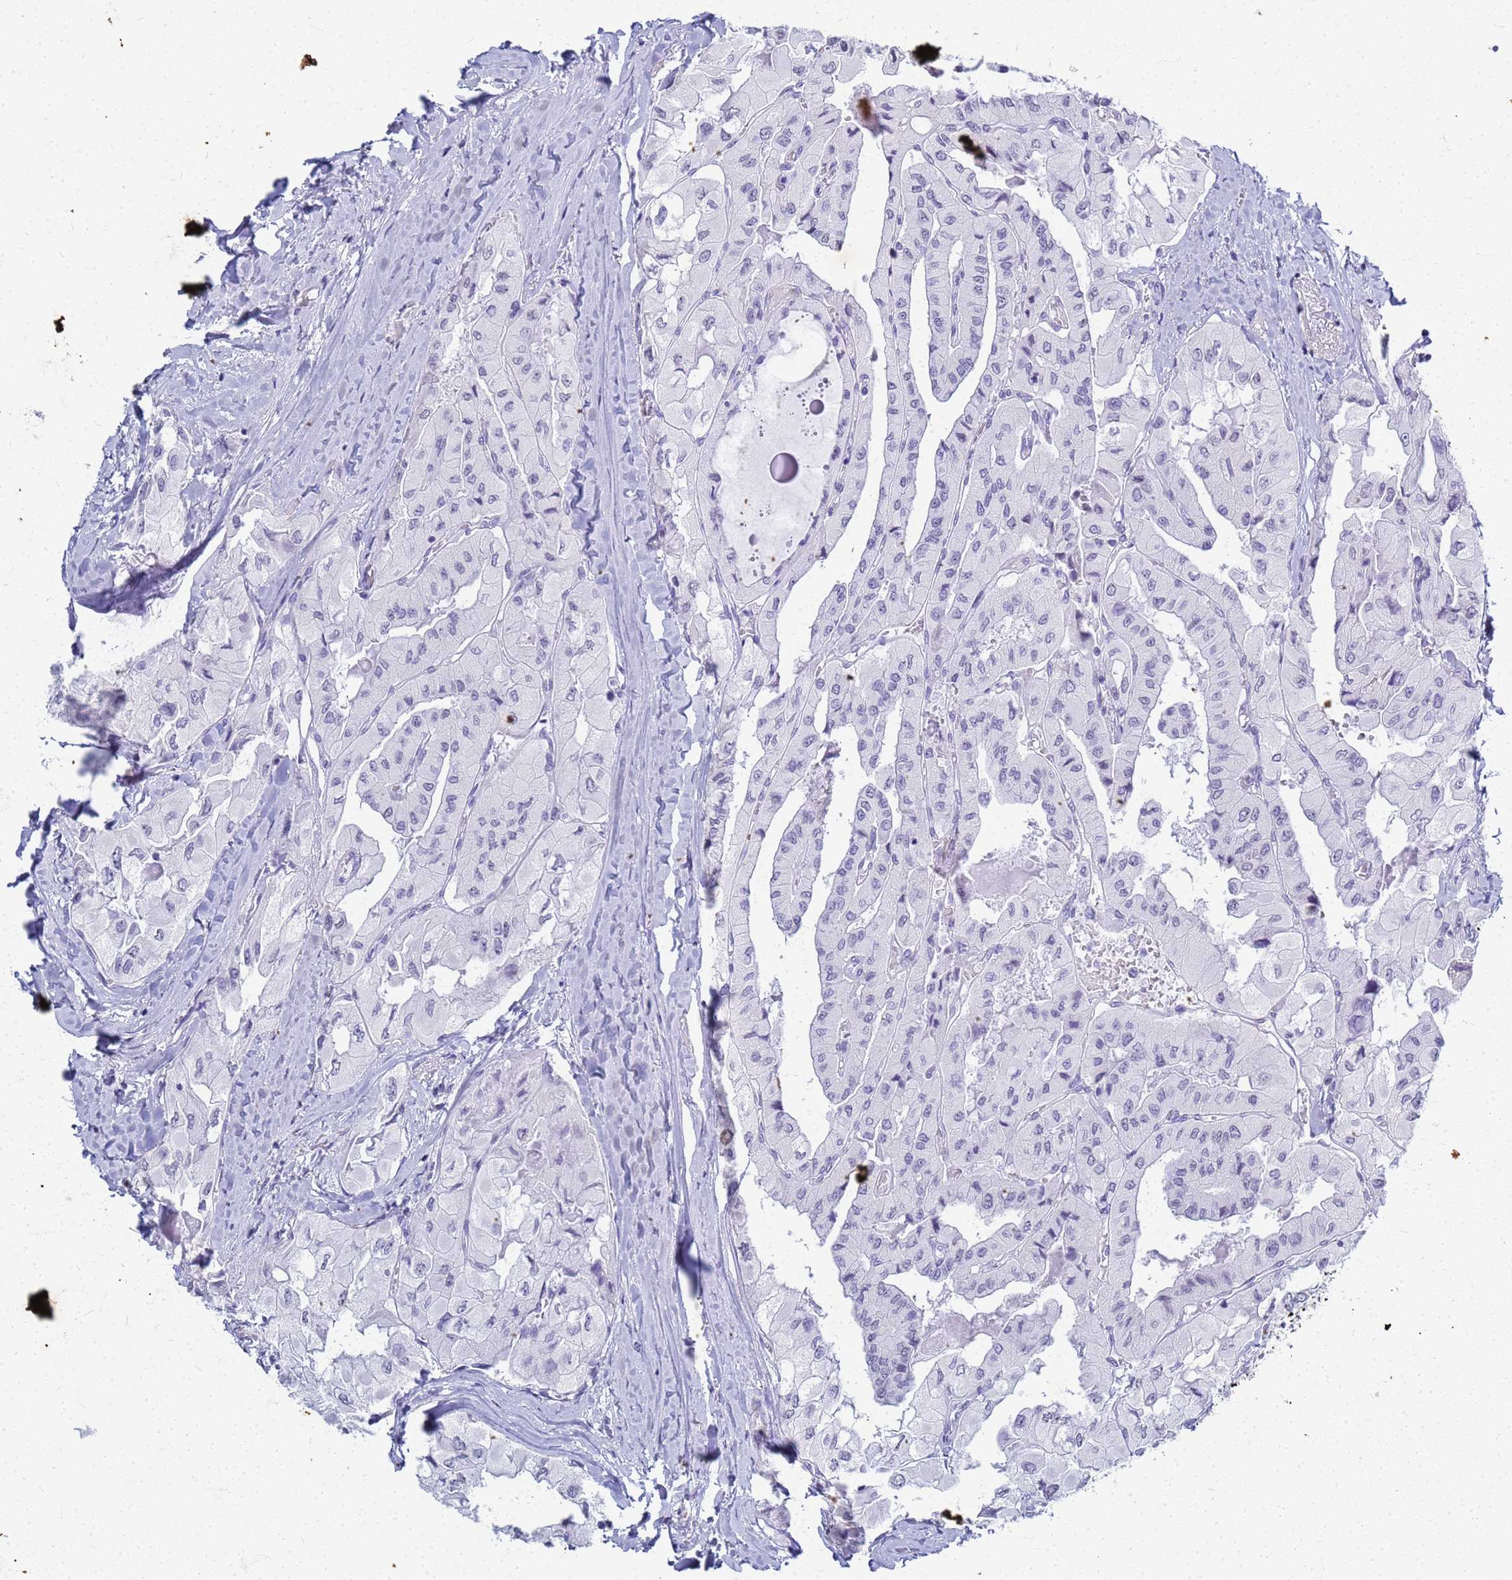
{"staining": {"intensity": "negative", "quantity": "none", "location": "none"}, "tissue": "thyroid cancer", "cell_type": "Tumor cells", "image_type": "cancer", "snomed": [{"axis": "morphology", "description": "Normal tissue, NOS"}, {"axis": "morphology", "description": "Papillary adenocarcinoma, NOS"}, {"axis": "topography", "description": "Thyroid gland"}], "caption": "The photomicrograph displays no staining of tumor cells in thyroid papillary adenocarcinoma. (DAB (3,3'-diaminobenzidine) IHC with hematoxylin counter stain).", "gene": "SLC7A9", "patient": {"sex": "female", "age": 59}}